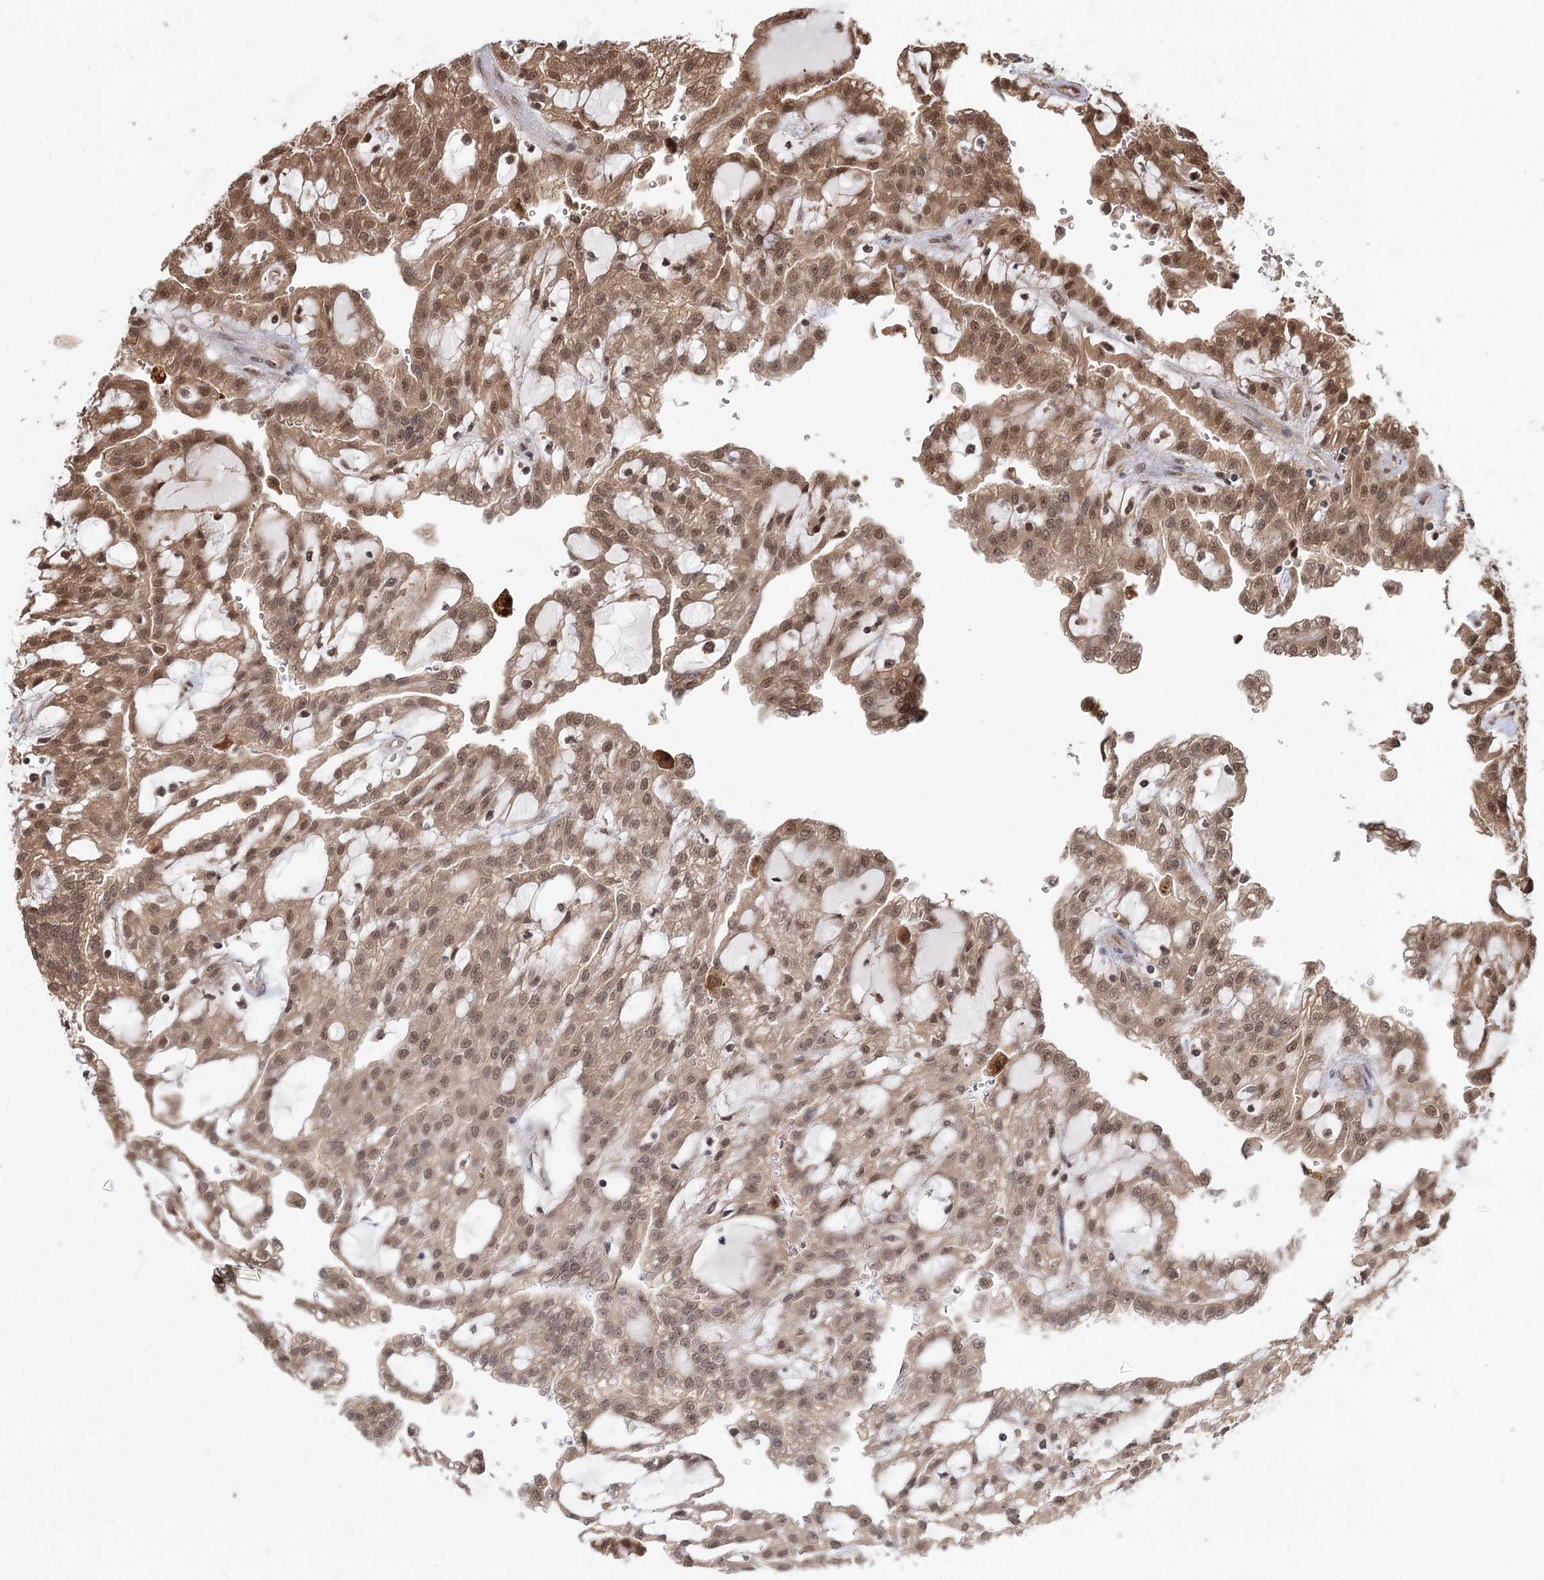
{"staining": {"intensity": "weak", "quantity": ">75%", "location": "cytoplasmic/membranous,nuclear"}, "tissue": "renal cancer", "cell_type": "Tumor cells", "image_type": "cancer", "snomed": [{"axis": "morphology", "description": "Adenocarcinoma, NOS"}, {"axis": "topography", "description": "Kidney"}], "caption": "High-magnification brightfield microscopy of renal adenocarcinoma stained with DAB (brown) and counterstained with hematoxylin (blue). tumor cells exhibit weak cytoplasmic/membranous and nuclear expression is appreciated in about>75% of cells. (DAB IHC, brown staining for protein, blue staining for nuclei).", "gene": "N6AMT1", "patient": {"sex": "male", "age": 63}}